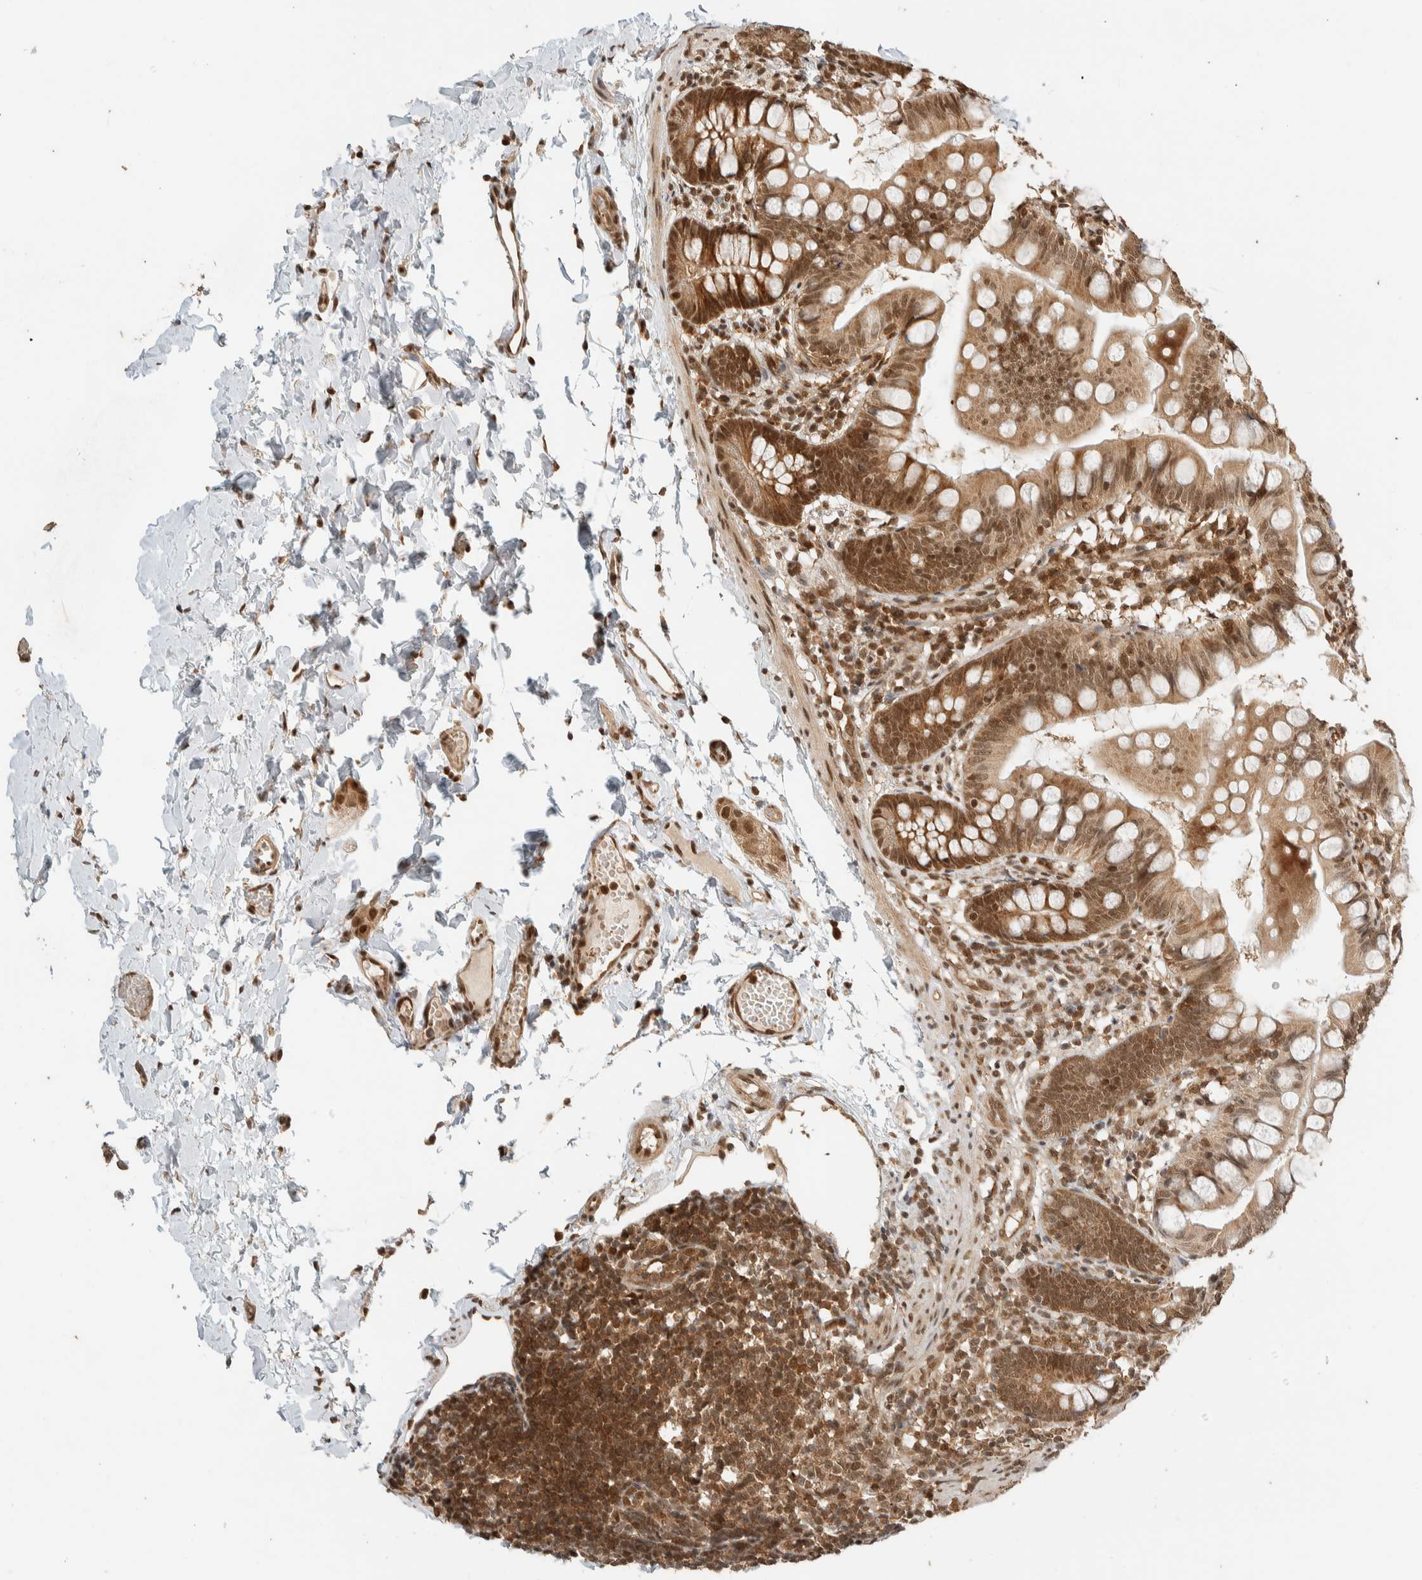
{"staining": {"intensity": "strong", "quantity": ">75%", "location": "cytoplasmic/membranous,nuclear"}, "tissue": "small intestine", "cell_type": "Glandular cells", "image_type": "normal", "snomed": [{"axis": "morphology", "description": "Normal tissue, NOS"}, {"axis": "topography", "description": "Small intestine"}], "caption": "About >75% of glandular cells in benign human small intestine demonstrate strong cytoplasmic/membranous,nuclear protein expression as visualized by brown immunohistochemical staining.", "gene": "ZBTB2", "patient": {"sex": "male", "age": 7}}